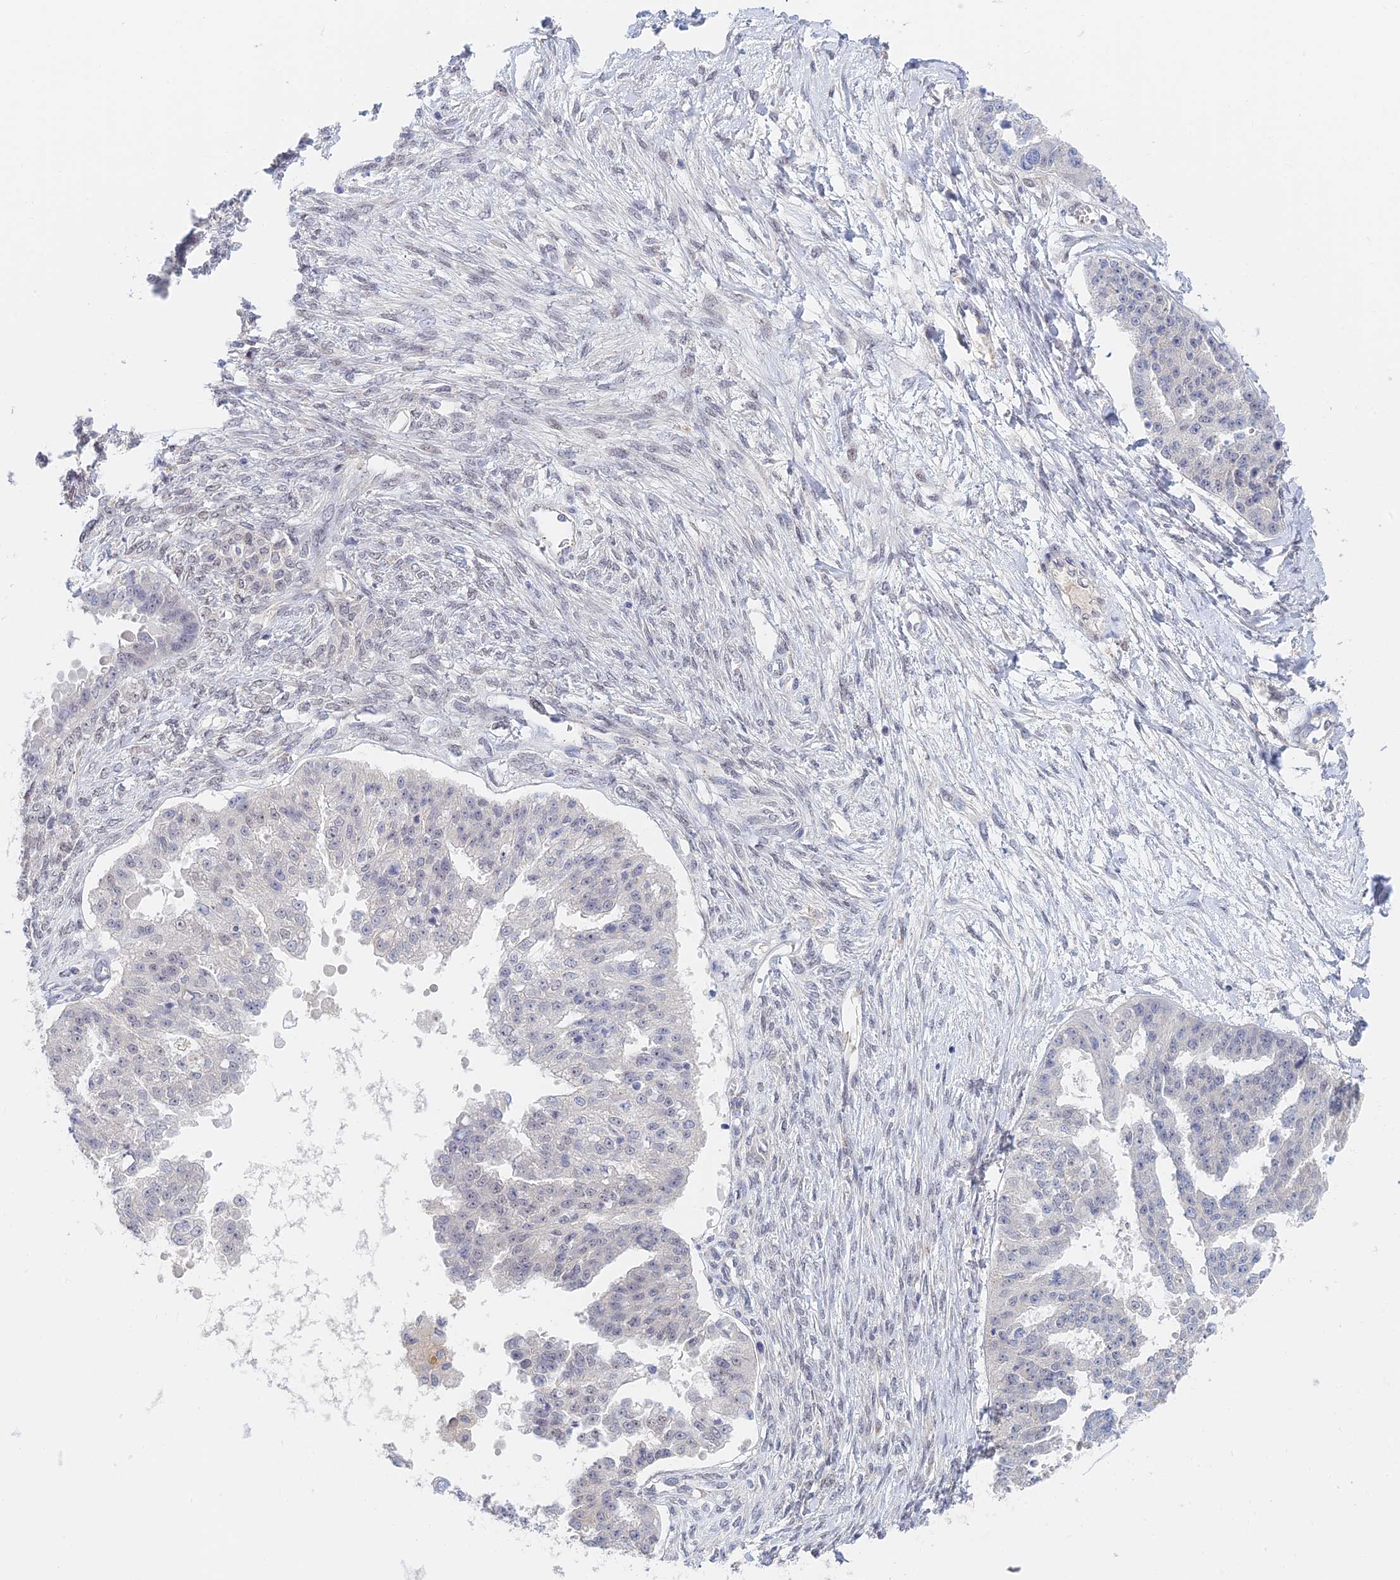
{"staining": {"intensity": "negative", "quantity": "none", "location": "none"}, "tissue": "ovarian cancer", "cell_type": "Tumor cells", "image_type": "cancer", "snomed": [{"axis": "morphology", "description": "Cystadenocarcinoma, serous, NOS"}, {"axis": "topography", "description": "Ovary"}], "caption": "This photomicrograph is of serous cystadenocarcinoma (ovarian) stained with immunohistochemistry to label a protein in brown with the nuclei are counter-stained blue. There is no positivity in tumor cells.", "gene": "ZUP1", "patient": {"sex": "female", "age": 58}}